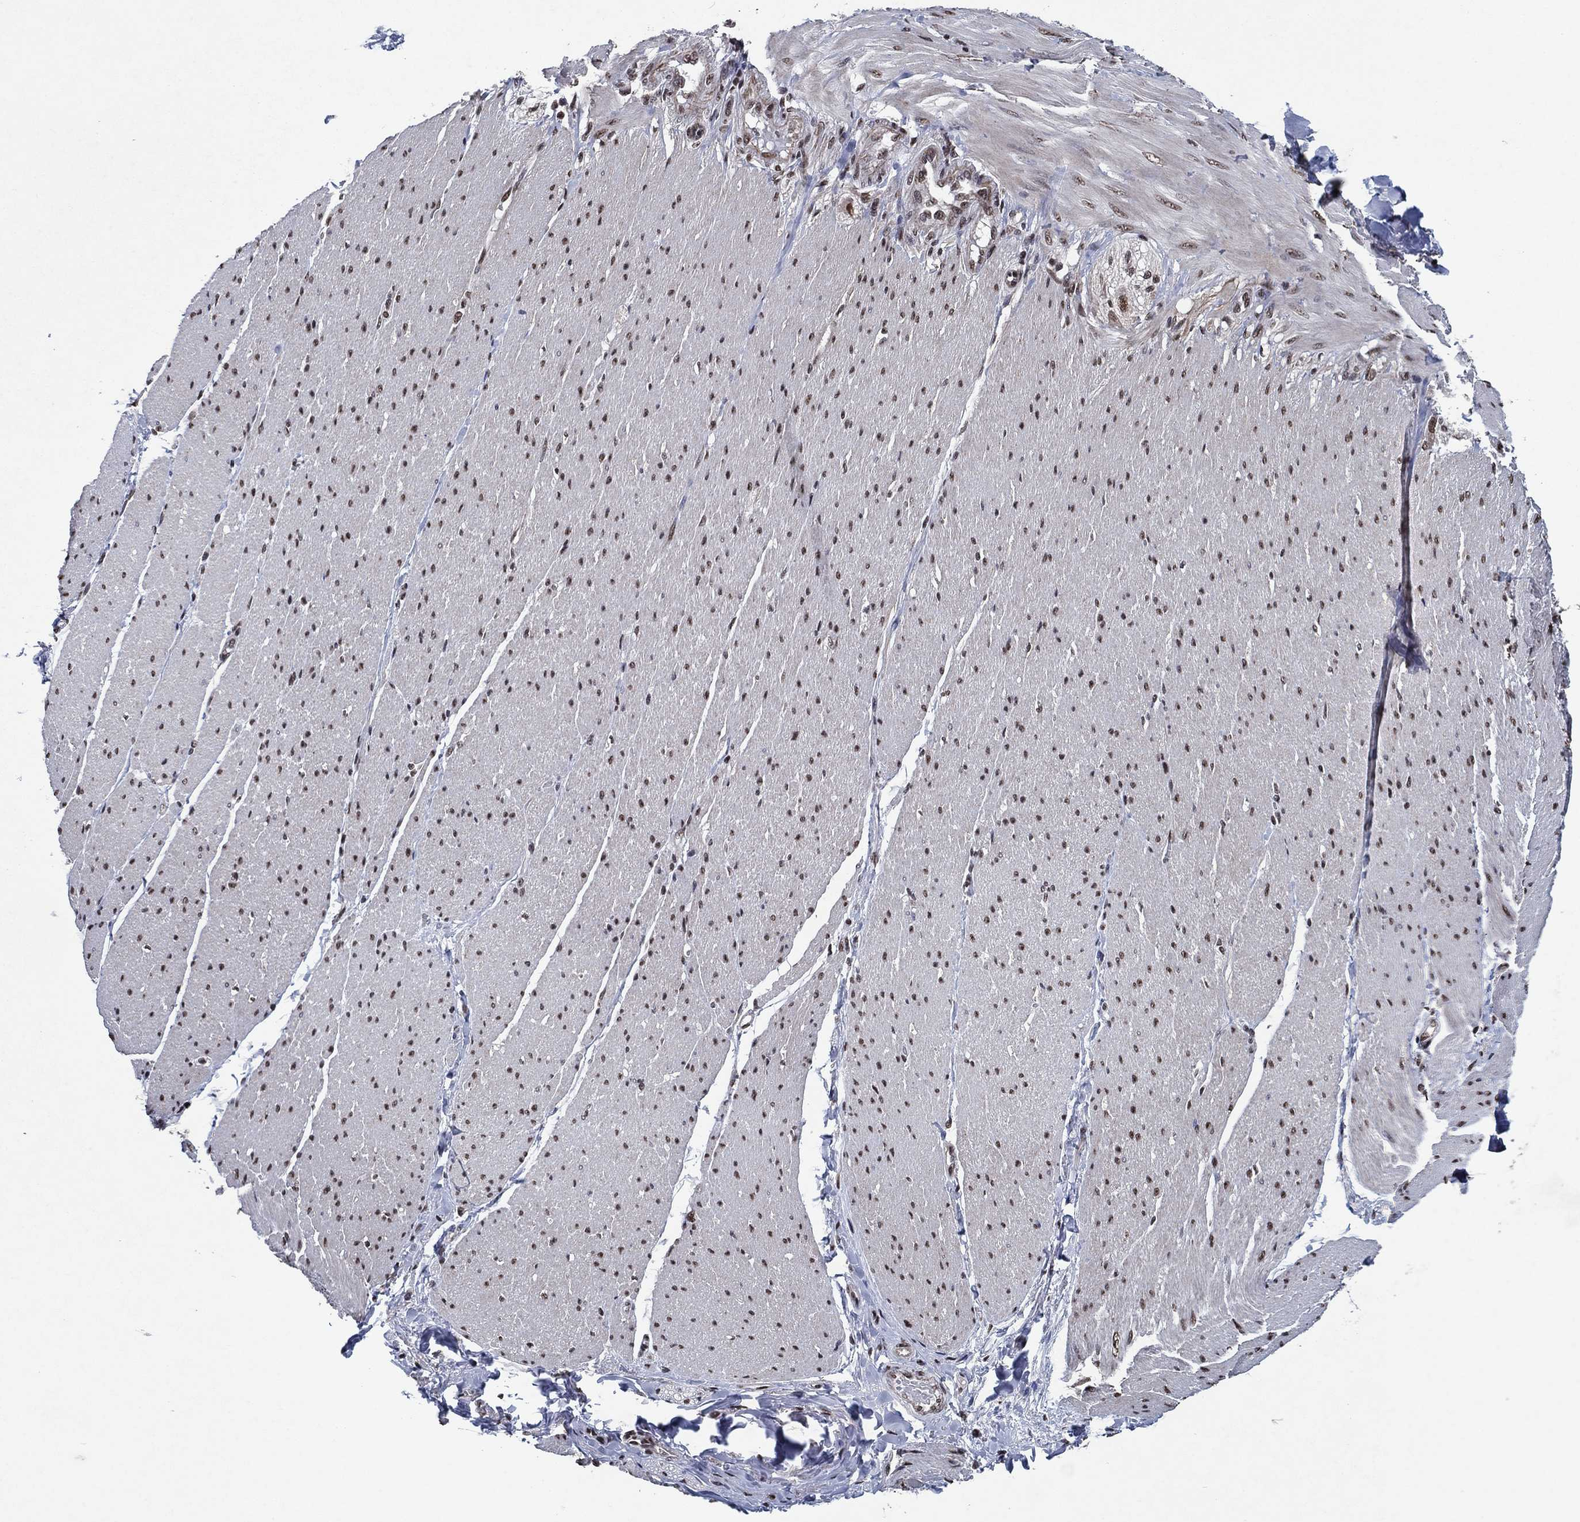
{"staining": {"intensity": "moderate", "quantity": "25%-75%", "location": "nuclear"}, "tissue": "soft tissue", "cell_type": "Fibroblasts", "image_type": "normal", "snomed": [{"axis": "morphology", "description": "Normal tissue, NOS"}, {"axis": "topography", "description": "Smooth muscle"}, {"axis": "topography", "description": "Duodenum"}, {"axis": "topography", "description": "Peripheral nerve tissue"}], "caption": "The image exhibits immunohistochemical staining of unremarkable soft tissue. There is moderate nuclear positivity is appreciated in approximately 25%-75% of fibroblasts. (DAB (3,3'-diaminobenzidine) = brown stain, brightfield microscopy at high magnification).", "gene": "ZBTB42", "patient": {"sex": "female", "age": 61}}